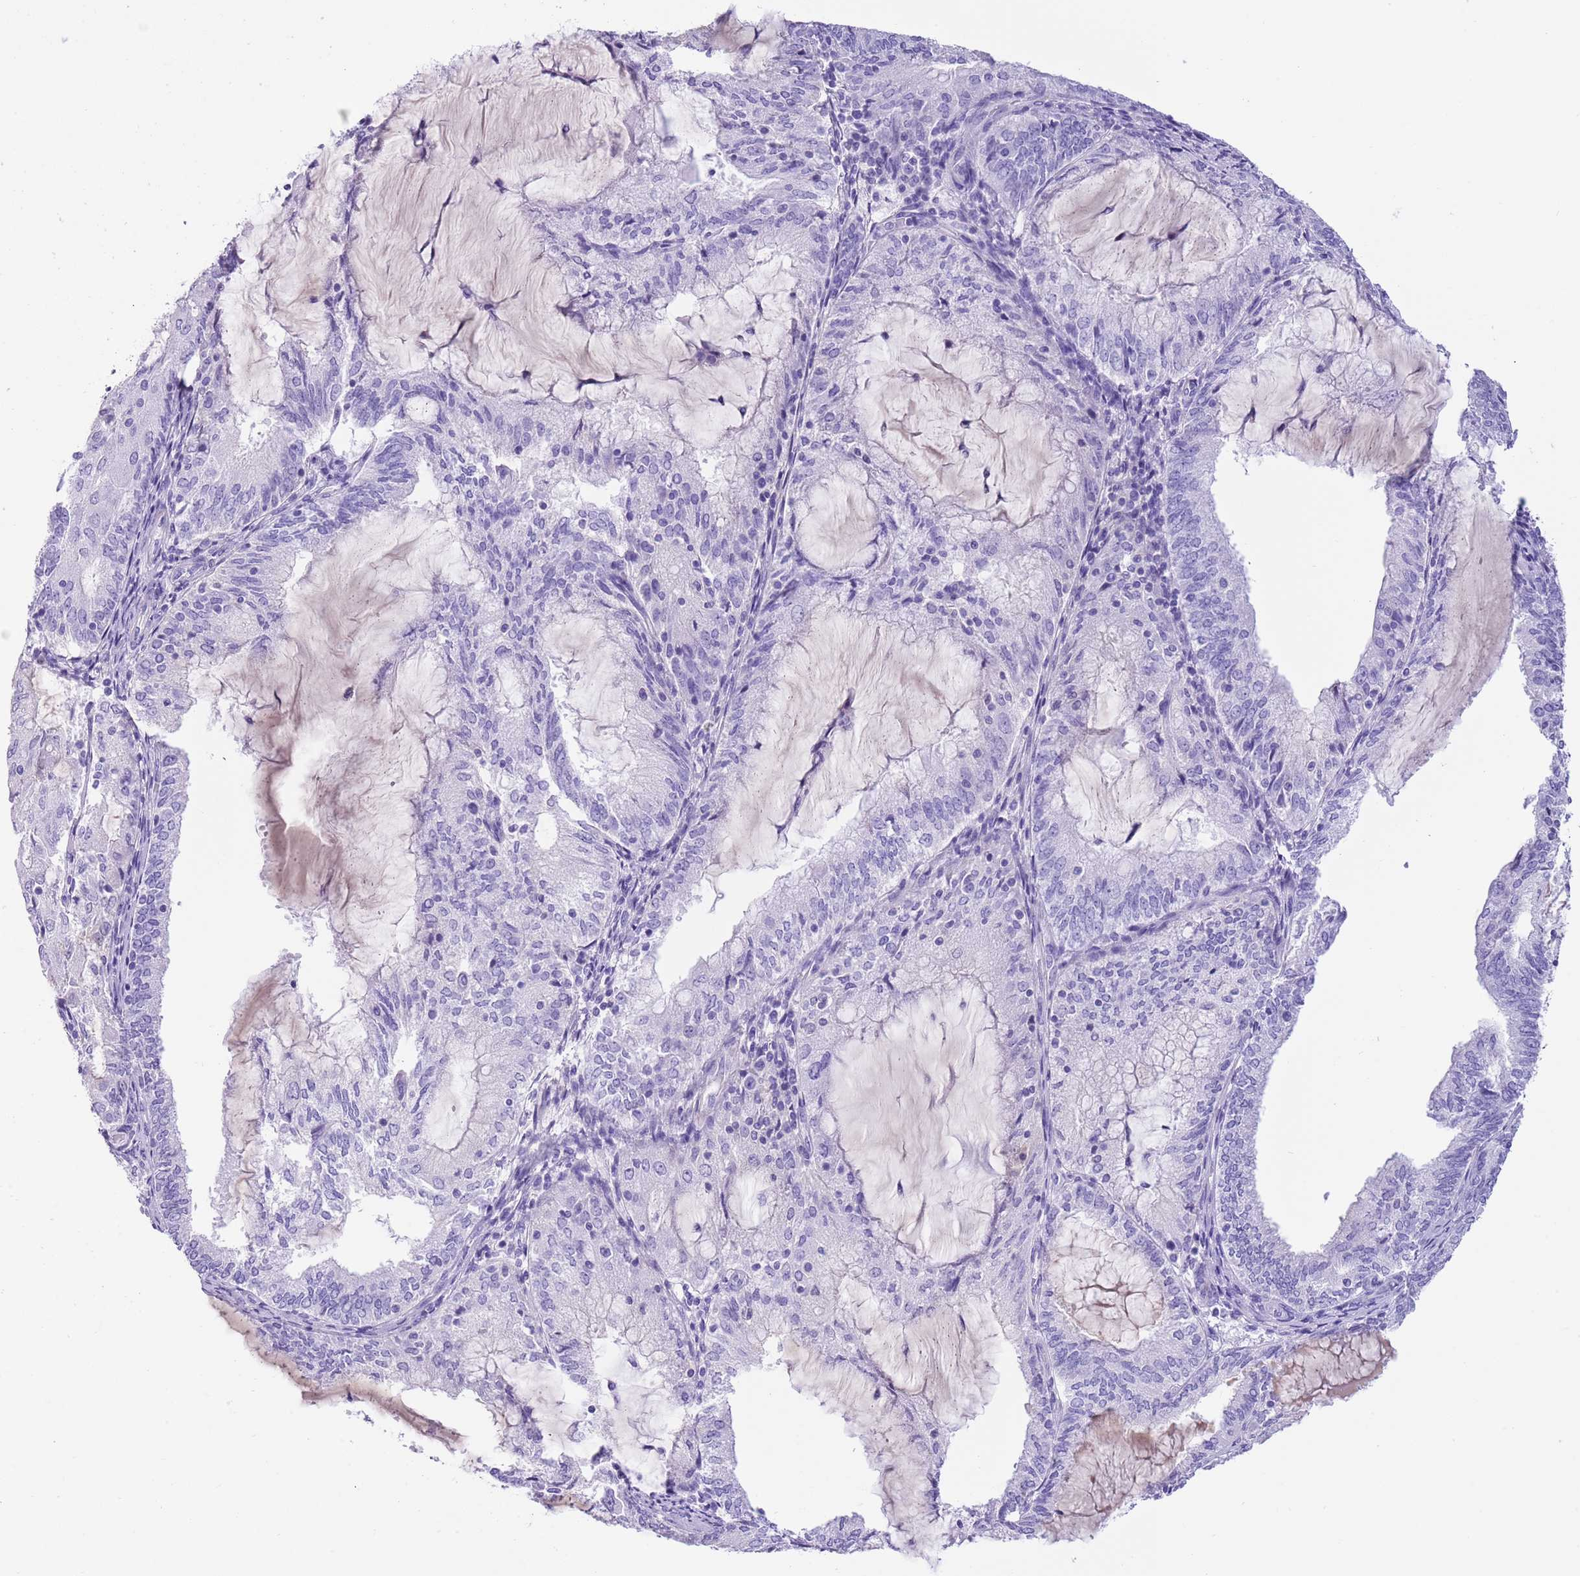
{"staining": {"intensity": "negative", "quantity": "none", "location": "none"}, "tissue": "endometrial cancer", "cell_type": "Tumor cells", "image_type": "cancer", "snomed": [{"axis": "morphology", "description": "Adenocarcinoma, NOS"}, {"axis": "topography", "description": "Endometrium"}], "caption": "High magnification brightfield microscopy of endometrial cancer (adenocarcinoma) stained with DAB (brown) and counterstained with hematoxylin (blue): tumor cells show no significant positivity. Brightfield microscopy of immunohistochemistry (IHC) stained with DAB (brown) and hematoxylin (blue), captured at high magnification.", "gene": "TBC1D10B", "patient": {"sex": "female", "age": 81}}